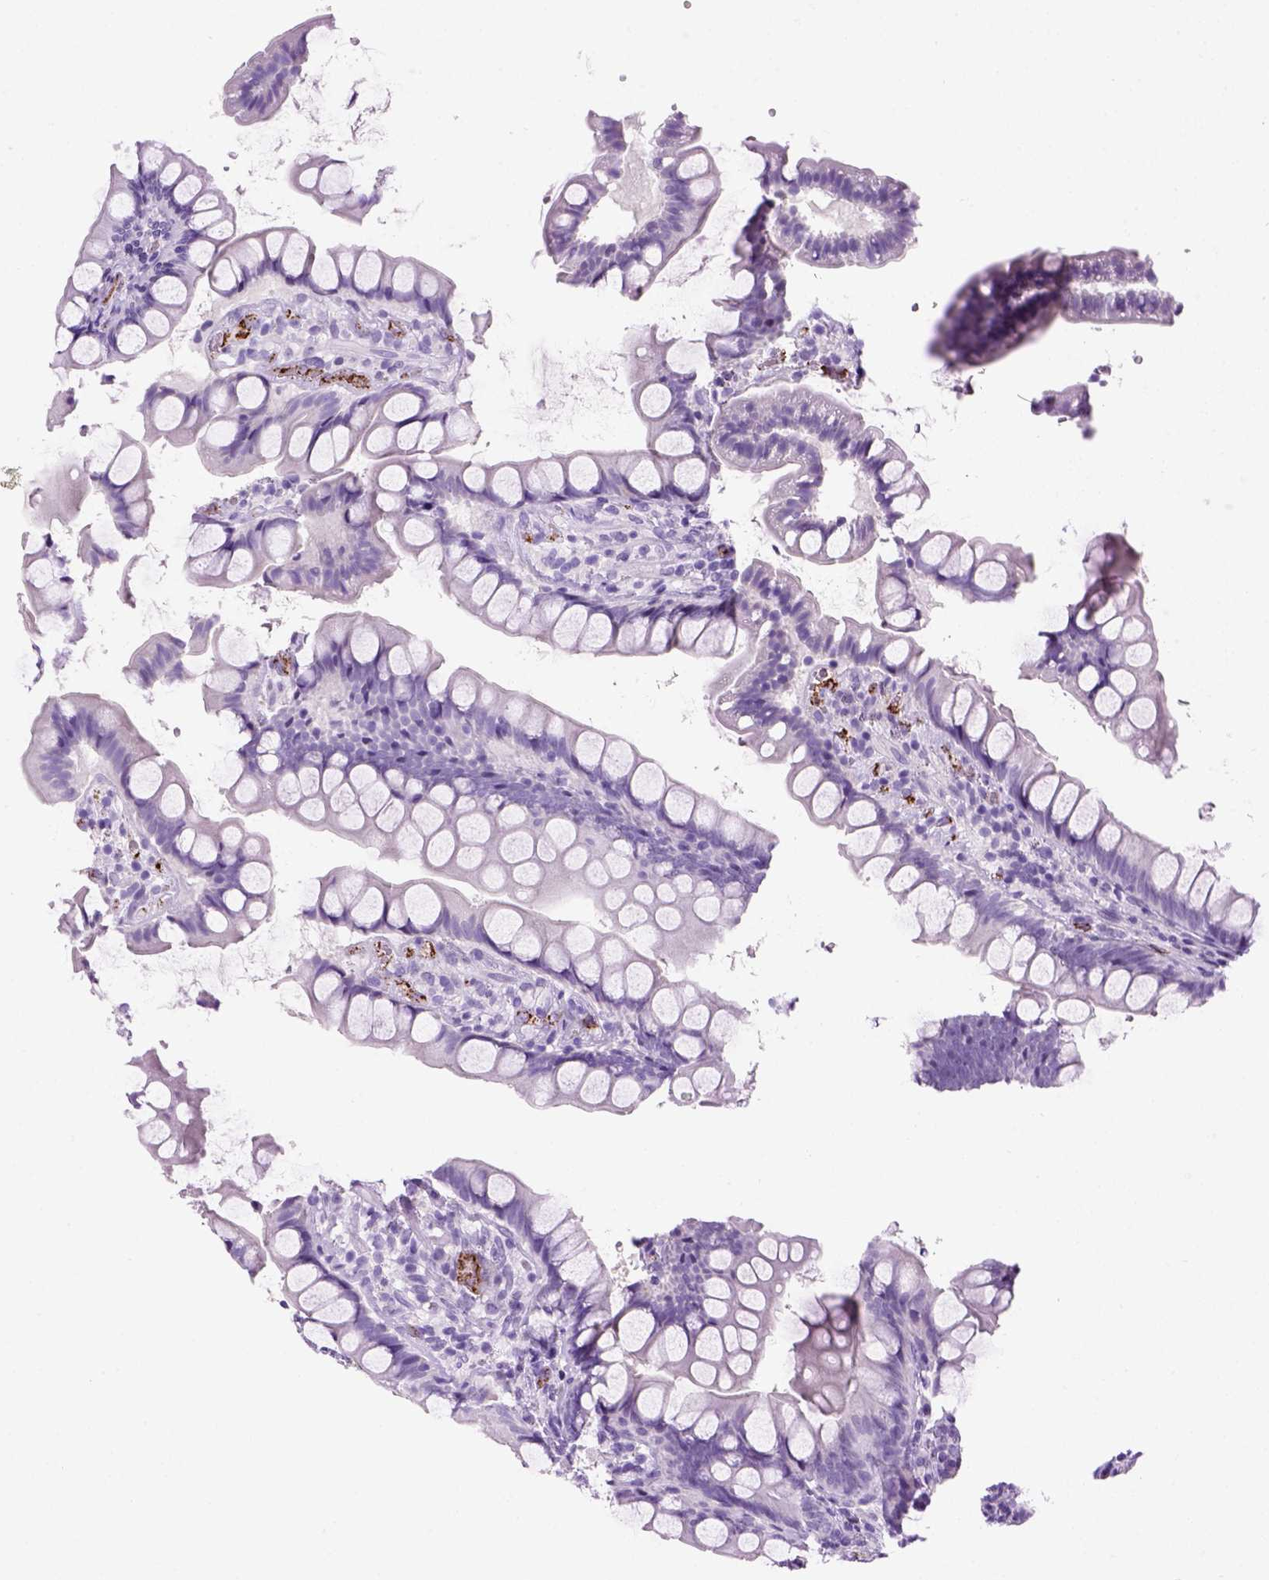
{"staining": {"intensity": "negative", "quantity": "none", "location": "none"}, "tissue": "small intestine", "cell_type": "Glandular cells", "image_type": "normal", "snomed": [{"axis": "morphology", "description": "Normal tissue, NOS"}, {"axis": "topography", "description": "Small intestine"}], "caption": "The image exhibits no staining of glandular cells in normal small intestine. The staining is performed using DAB brown chromogen with nuclei counter-stained in using hematoxylin.", "gene": "VWF", "patient": {"sex": "male", "age": 70}}